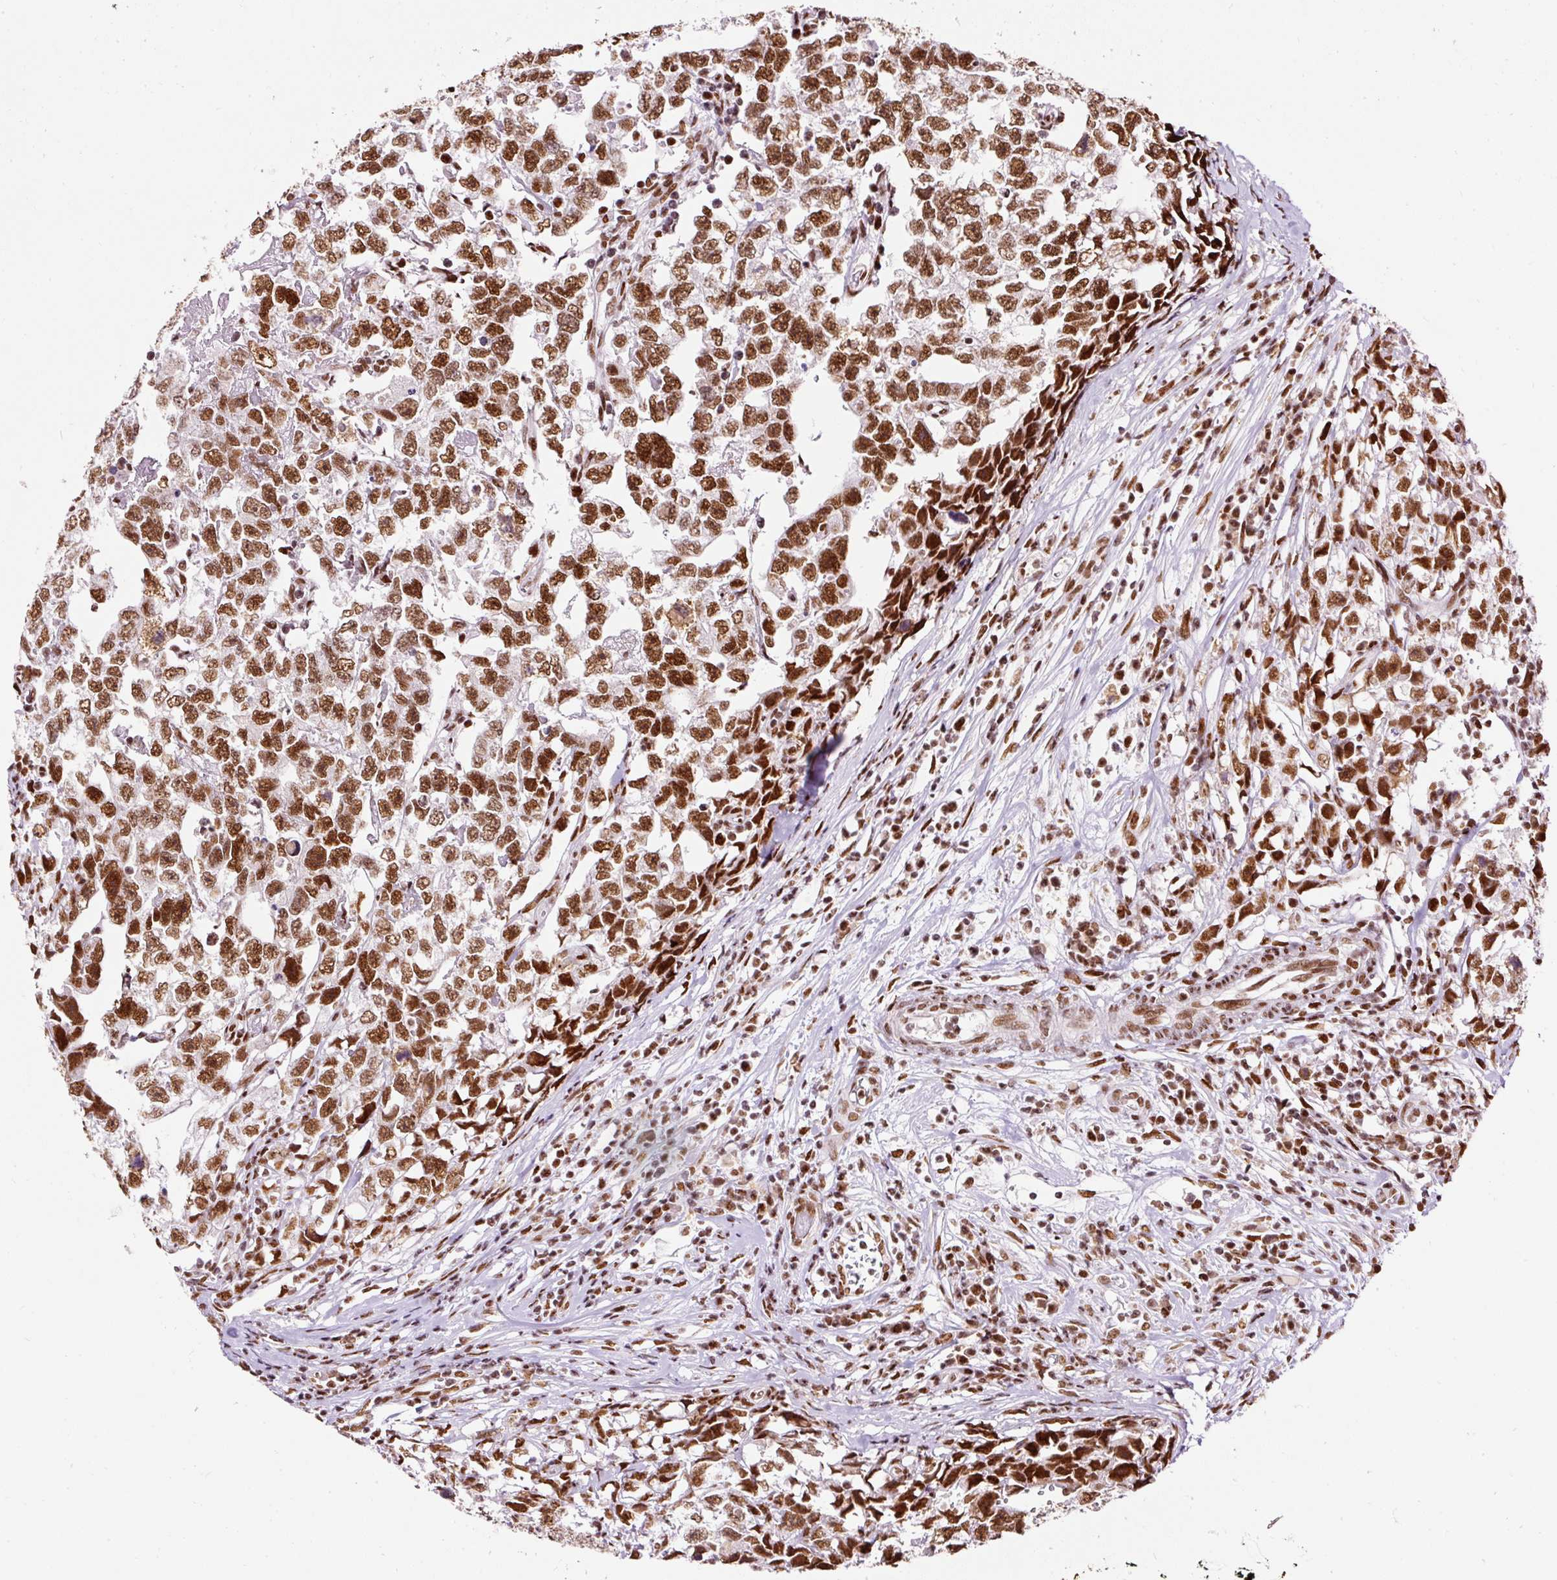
{"staining": {"intensity": "strong", "quantity": ">75%", "location": "nuclear"}, "tissue": "testis cancer", "cell_type": "Tumor cells", "image_type": "cancer", "snomed": [{"axis": "morphology", "description": "Carcinoma, Embryonal, NOS"}, {"axis": "topography", "description": "Testis"}], "caption": "Immunohistochemical staining of human testis cancer (embryonal carcinoma) reveals high levels of strong nuclear expression in about >75% of tumor cells. The staining was performed using DAB, with brown indicating positive protein expression. Nuclei are stained blue with hematoxylin.", "gene": "HNRNPC", "patient": {"sex": "male", "age": 22}}